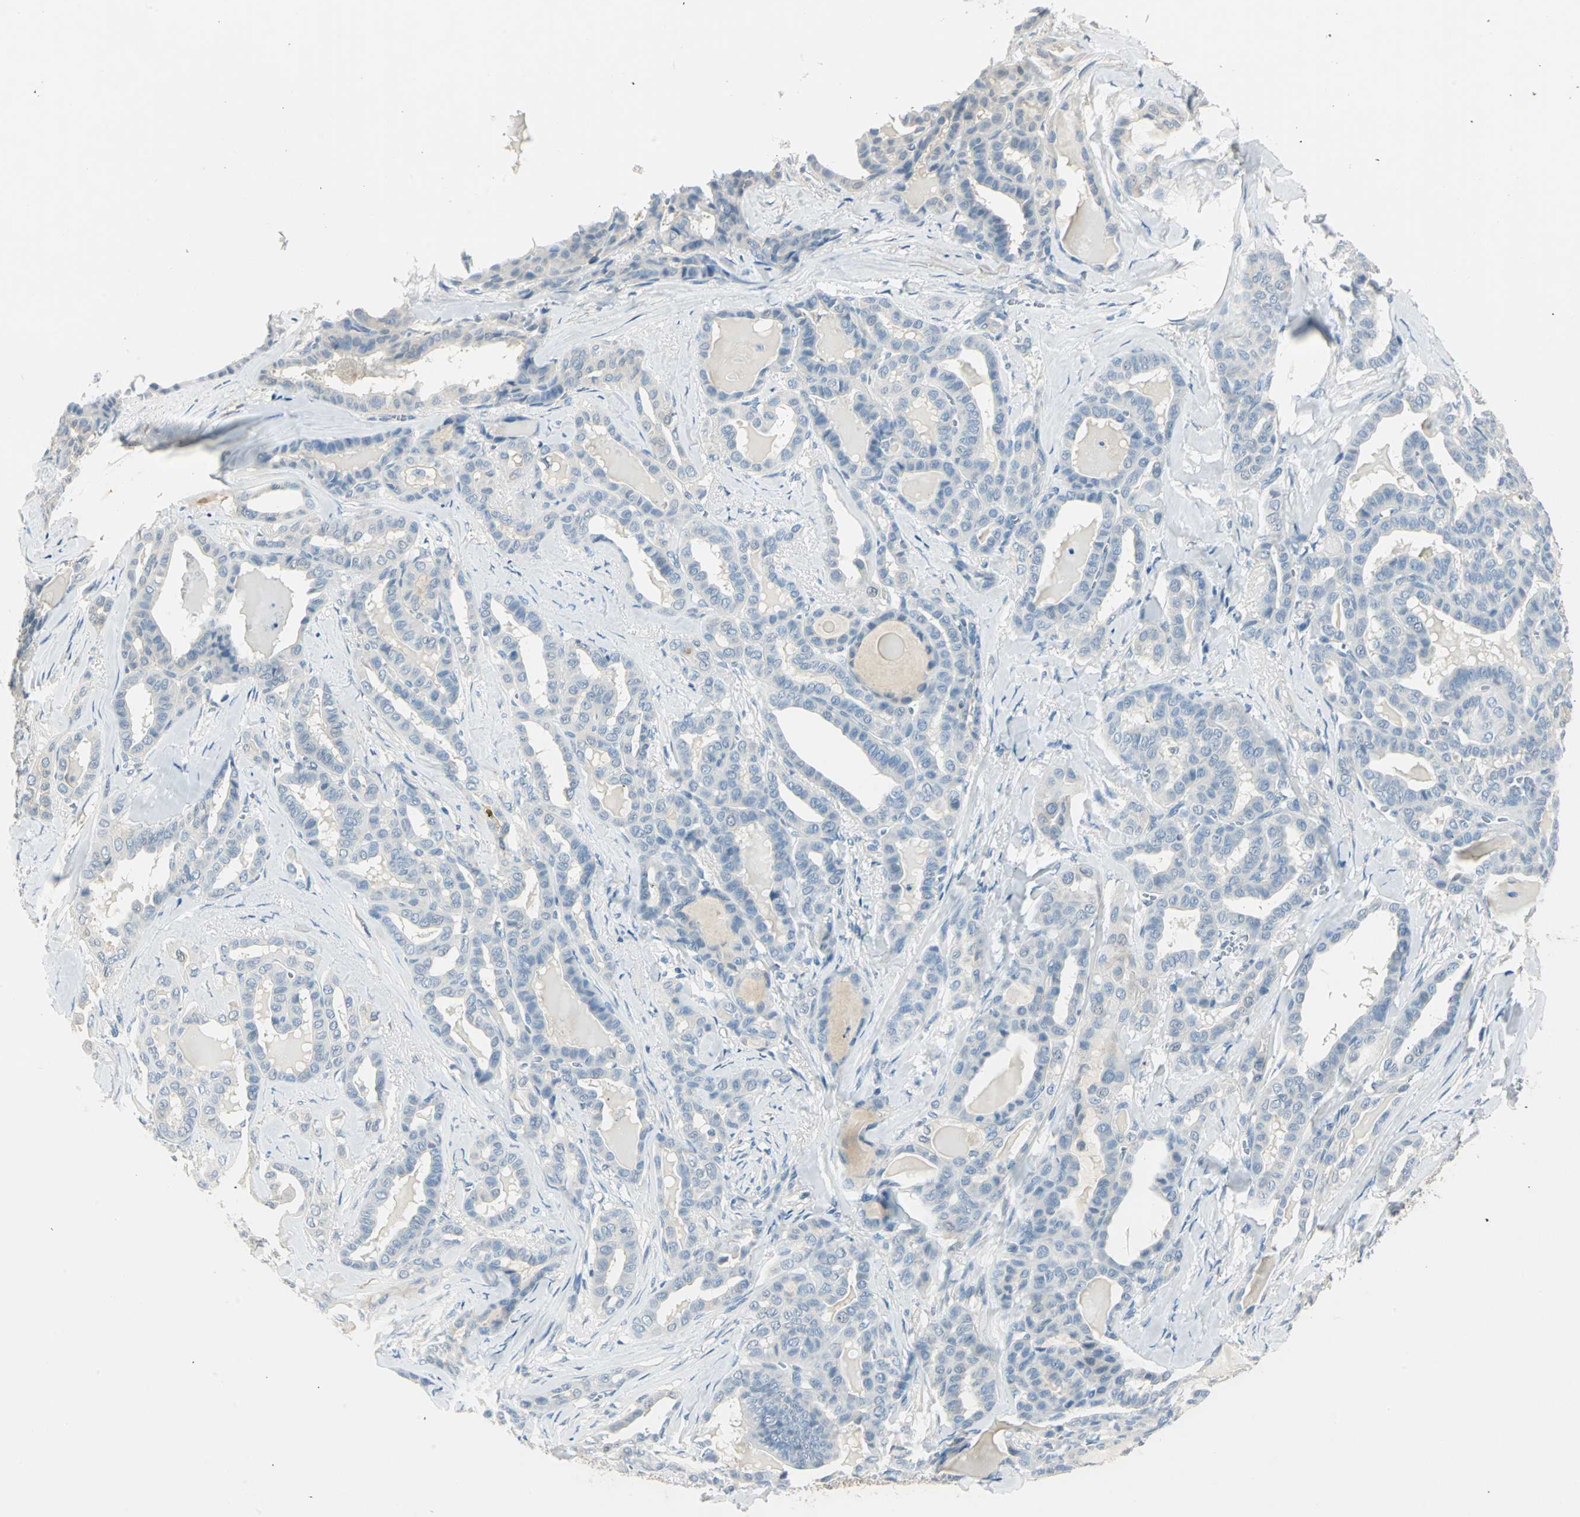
{"staining": {"intensity": "negative", "quantity": "none", "location": "none"}, "tissue": "thyroid cancer", "cell_type": "Tumor cells", "image_type": "cancer", "snomed": [{"axis": "morphology", "description": "Carcinoma, NOS"}, {"axis": "topography", "description": "Thyroid gland"}], "caption": "This is a image of immunohistochemistry (IHC) staining of carcinoma (thyroid), which shows no staining in tumor cells.", "gene": "UCHL1", "patient": {"sex": "female", "age": 91}}